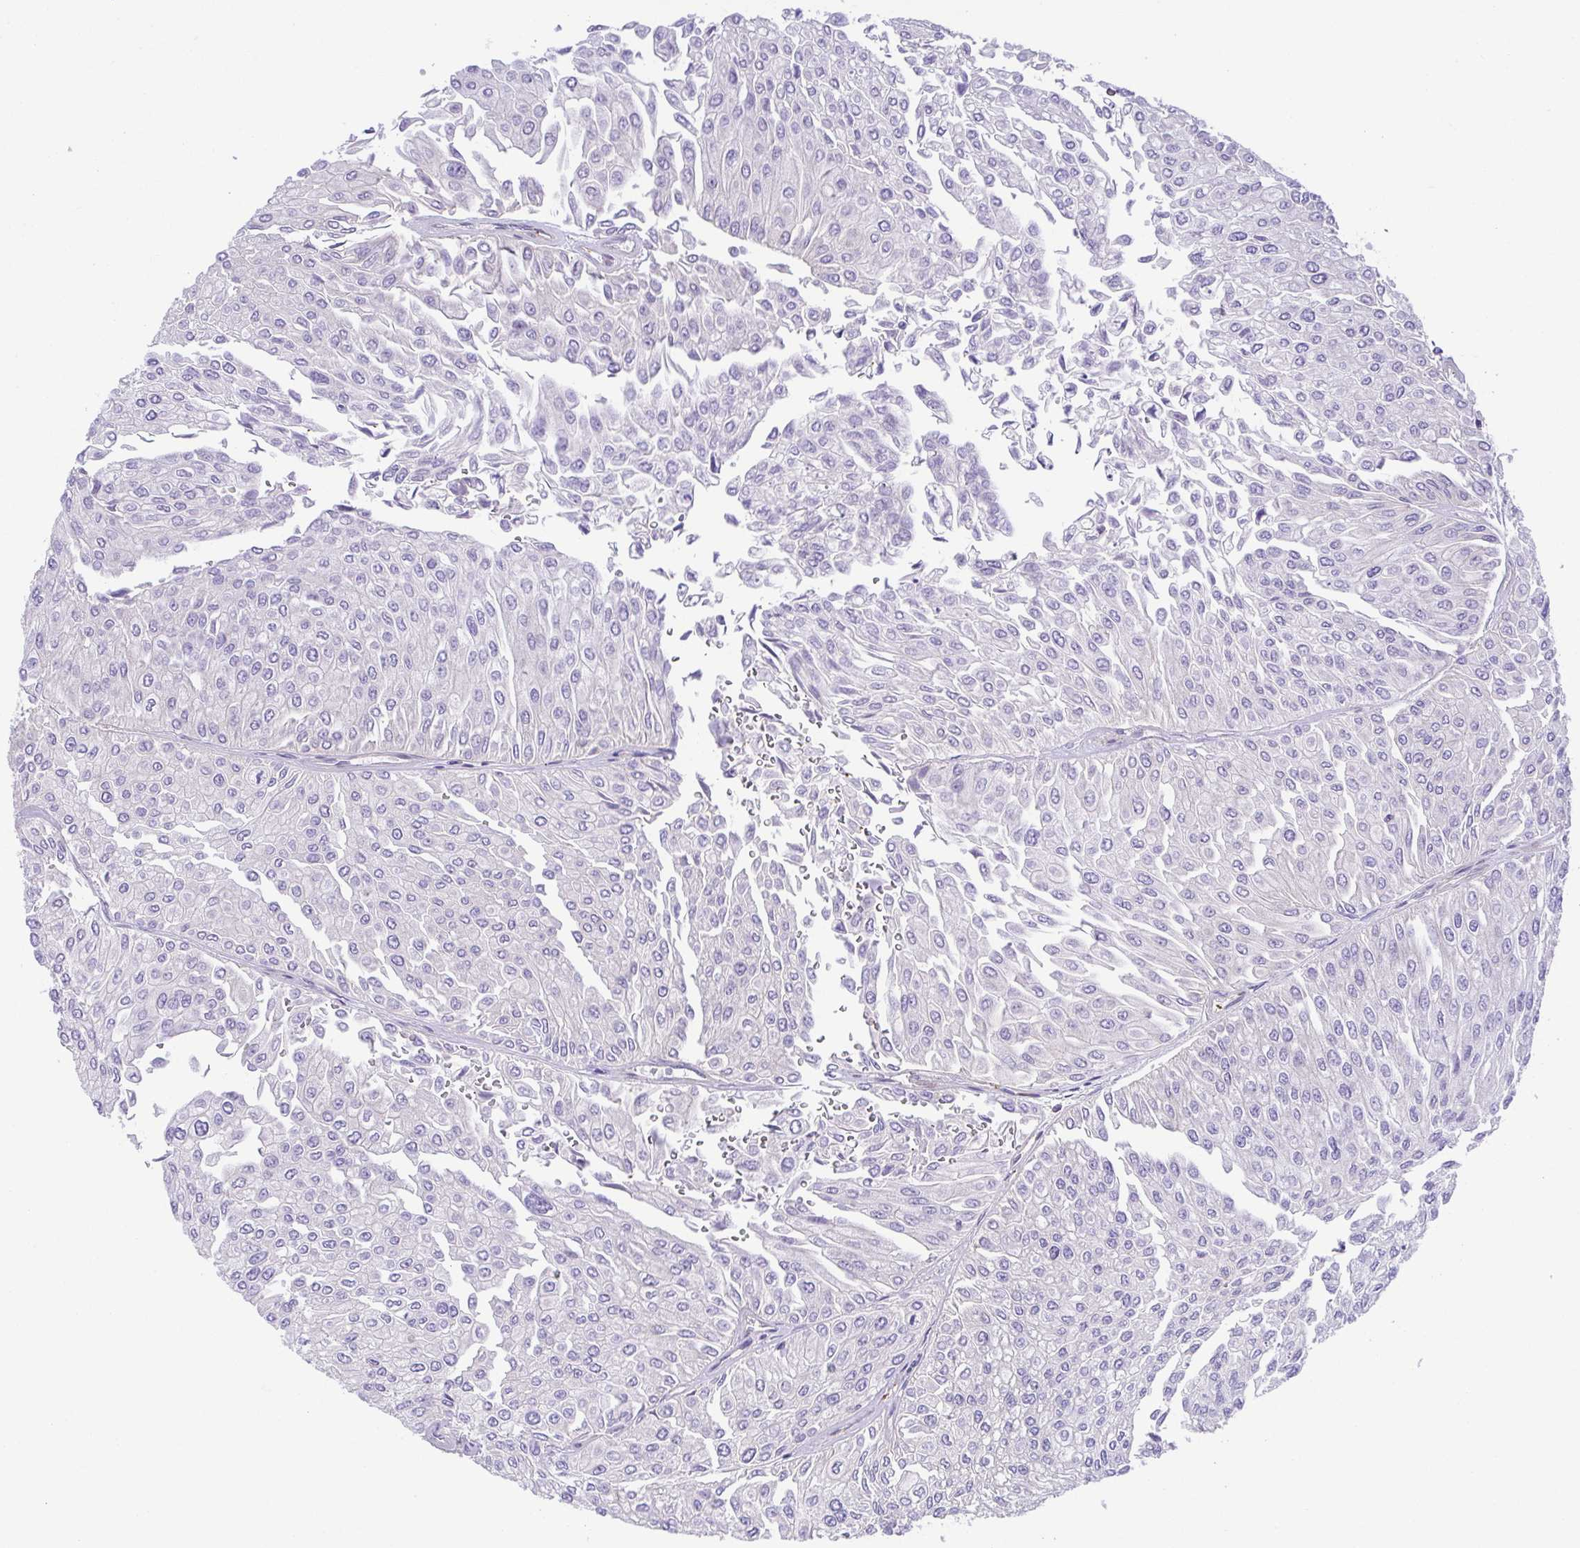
{"staining": {"intensity": "negative", "quantity": "none", "location": "none"}, "tissue": "urothelial cancer", "cell_type": "Tumor cells", "image_type": "cancer", "snomed": [{"axis": "morphology", "description": "Urothelial carcinoma, NOS"}, {"axis": "topography", "description": "Urinary bladder"}], "caption": "This is a image of immunohistochemistry (IHC) staining of urothelial cancer, which shows no staining in tumor cells.", "gene": "PRR14L", "patient": {"sex": "male", "age": 67}}